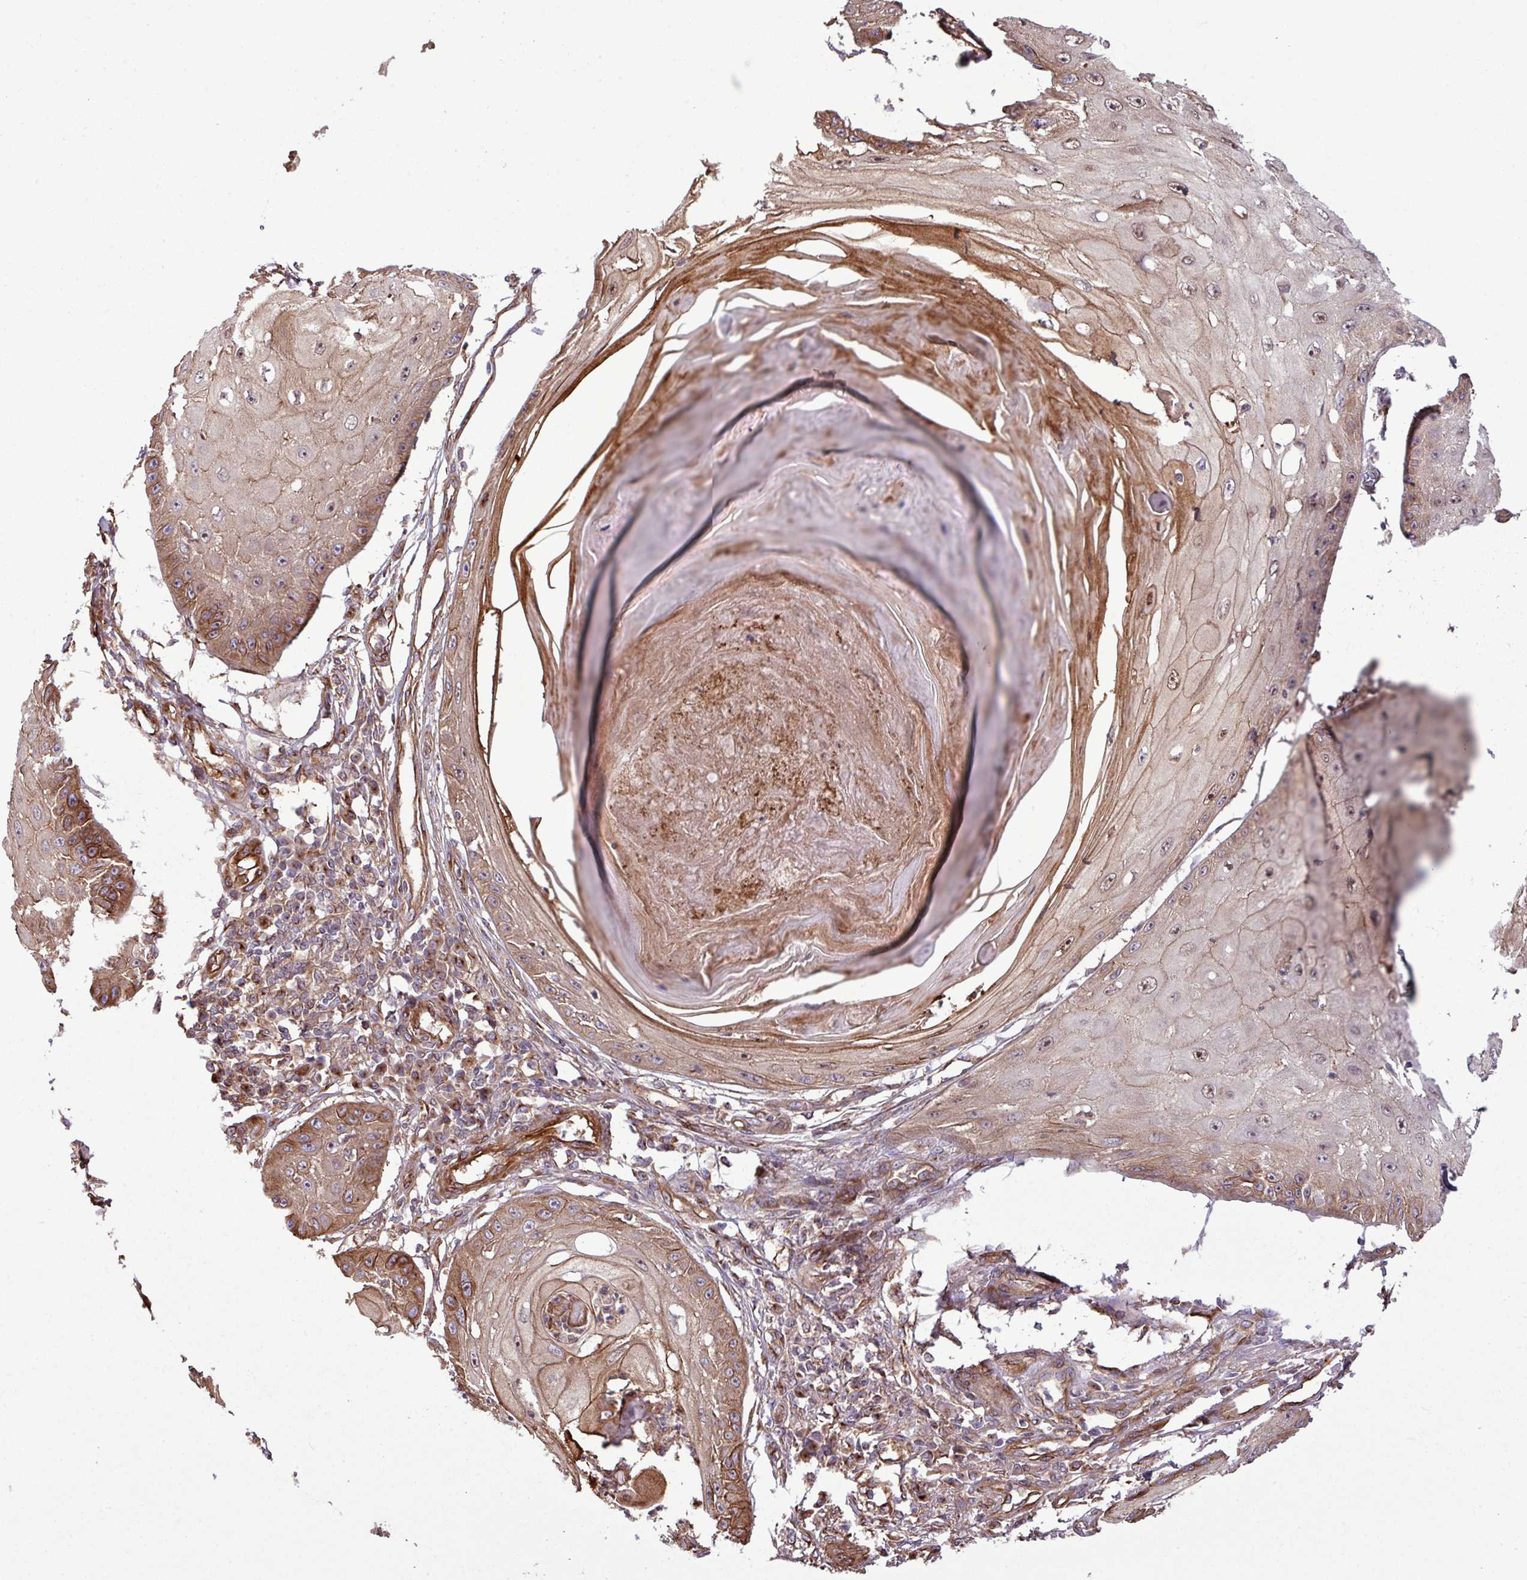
{"staining": {"intensity": "moderate", "quantity": ">75%", "location": "cytoplasmic/membranous,nuclear"}, "tissue": "skin cancer", "cell_type": "Tumor cells", "image_type": "cancer", "snomed": [{"axis": "morphology", "description": "Squamous cell carcinoma, NOS"}, {"axis": "topography", "description": "Skin"}], "caption": "Skin cancer (squamous cell carcinoma) stained with a protein marker reveals moderate staining in tumor cells.", "gene": "ZNF300", "patient": {"sex": "male", "age": 70}}